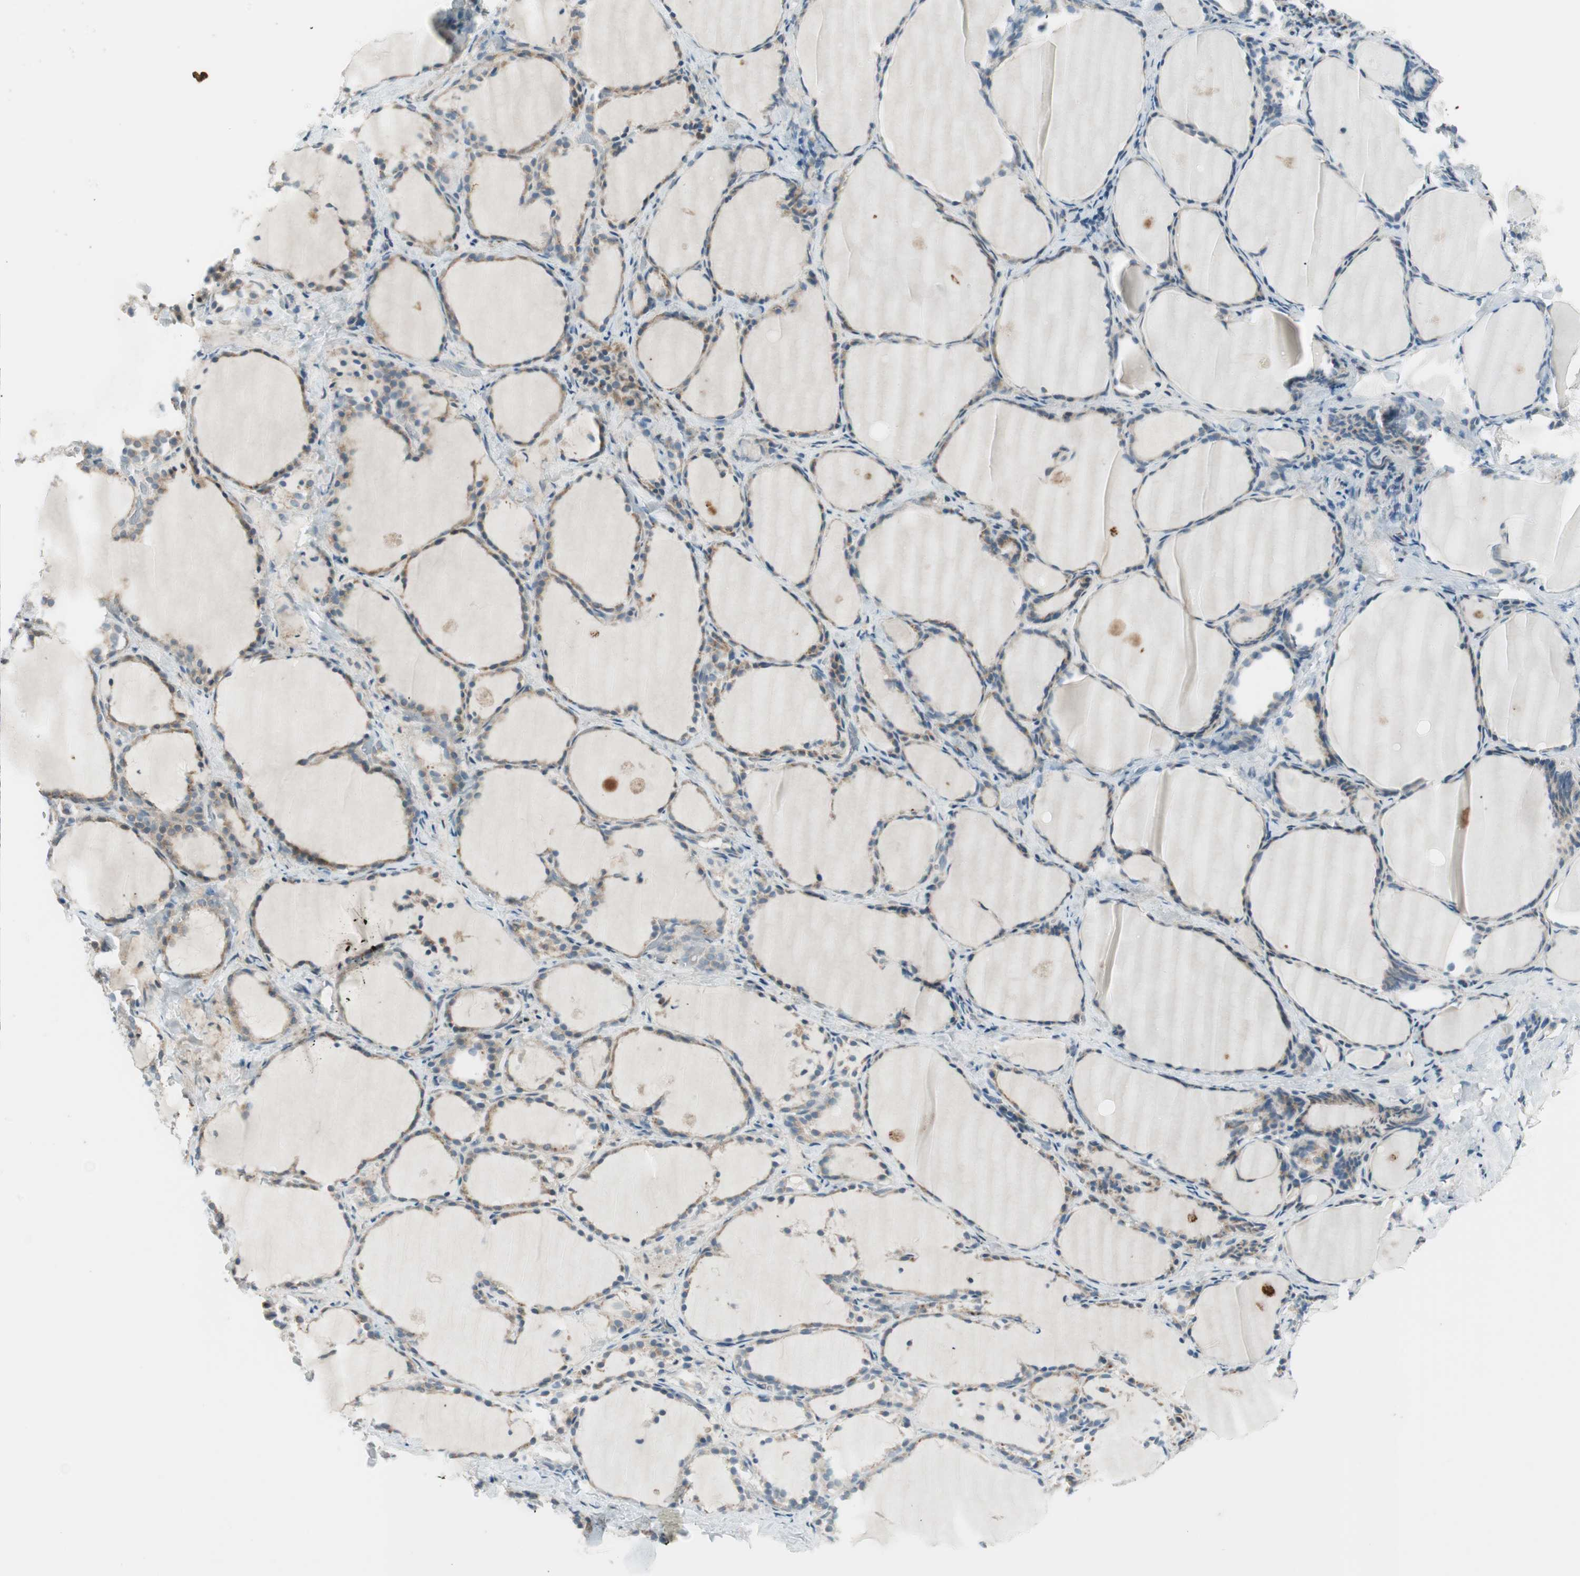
{"staining": {"intensity": "moderate", "quantity": "25%-75%", "location": "cytoplasmic/membranous"}, "tissue": "thyroid gland", "cell_type": "Glandular cells", "image_type": "normal", "snomed": [{"axis": "morphology", "description": "Normal tissue, NOS"}, {"axis": "morphology", "description": "Papillary adenocarcinoma, NOS"}, {"axis": "topography", "description": "Thyroid gland"}], "caption": "Thyroid gland stained with DAB immunohistochemistry displays medium levels of moderate cytoplasmic/membranous expression in about 25%-75% of glandular cells.", "gene": "CGRRF1", "patient": {"sex": "female", "age": 30}}